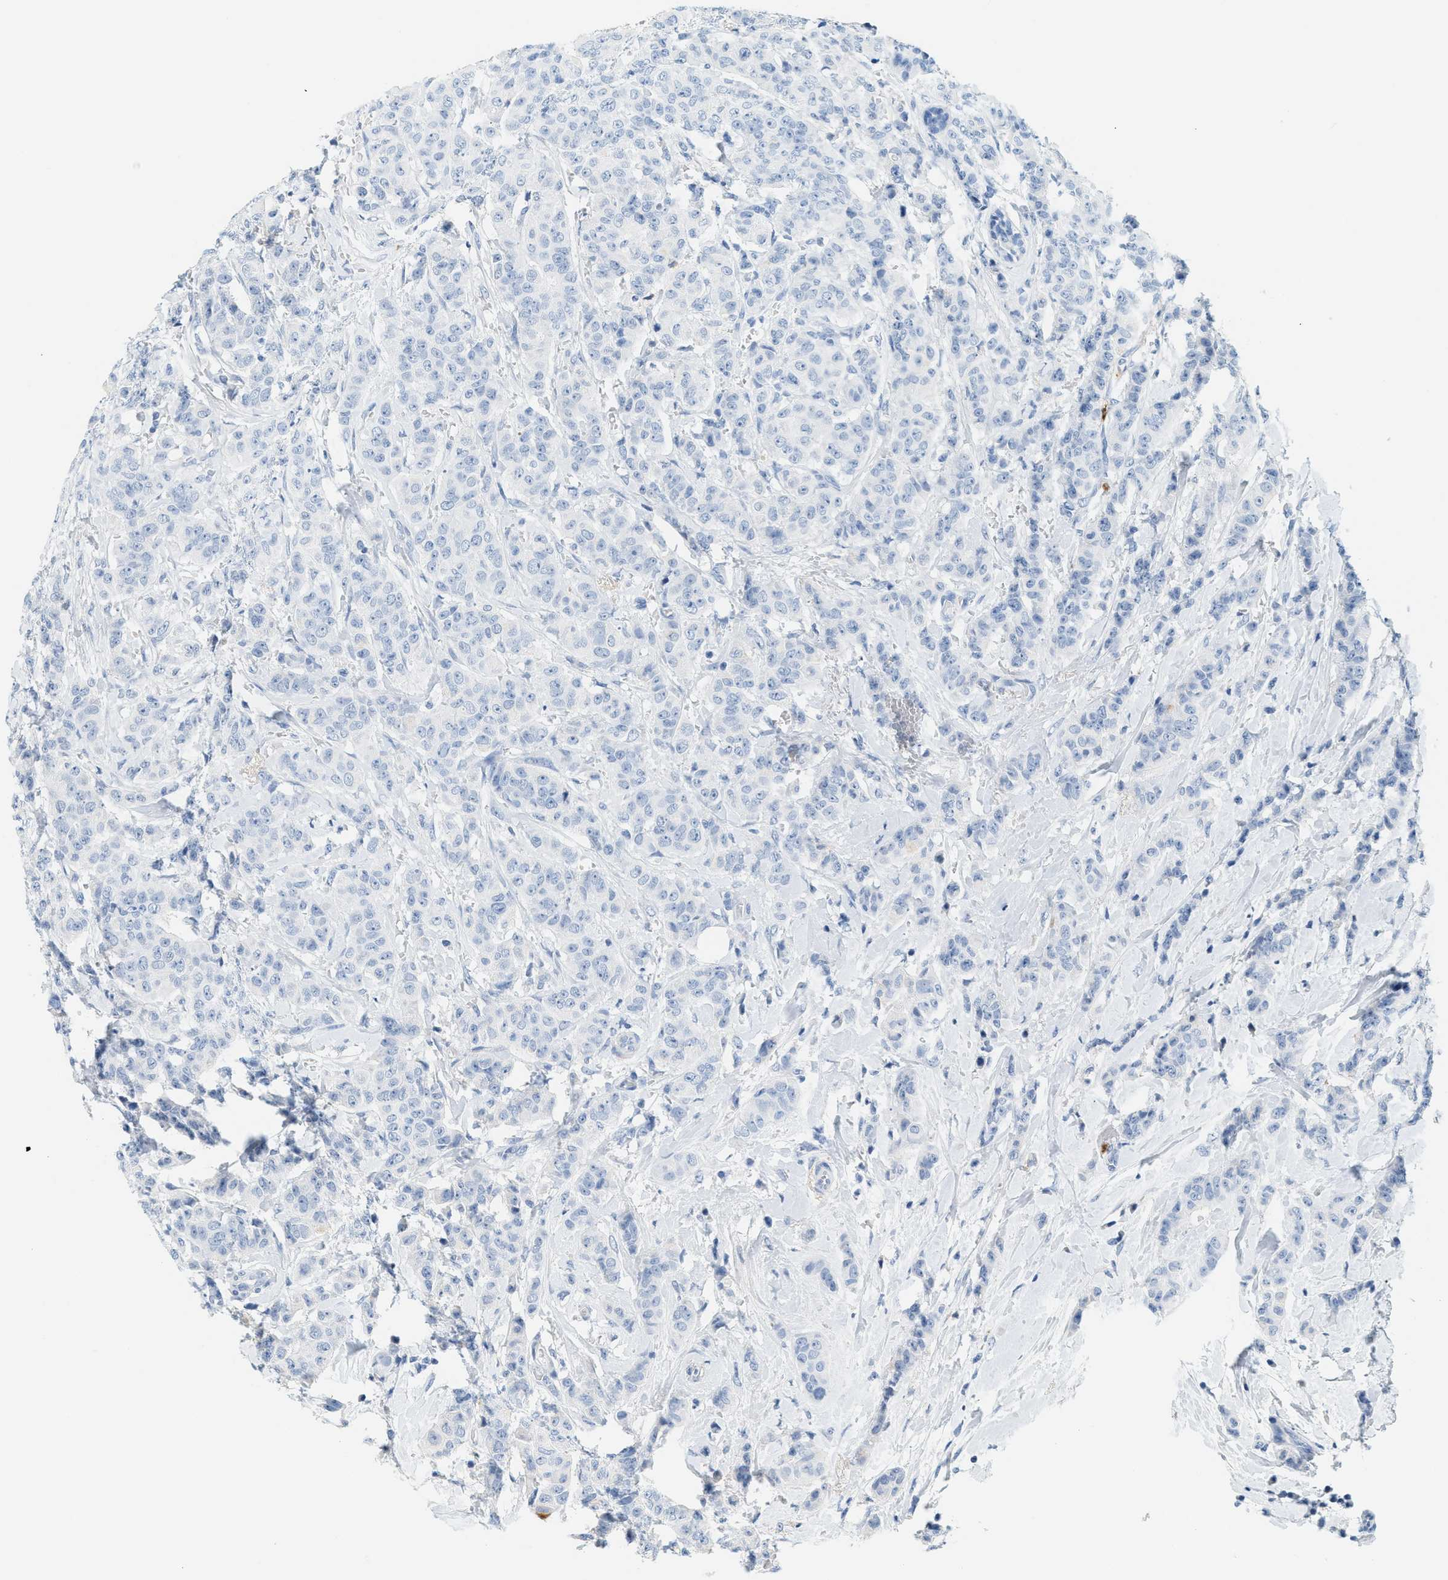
{"staining": {"intensity": "negative", "quantity": "none", "location": "none"}, "tissue": "breast cancer", "cell_type": "Tumor cells", "image_type": "cancer", "snomed": [{"axis": "morphology", "description": "Normal tissue, NOS"}, {"axis": "morphology", "description": "Duct carcinoma"}, {"axis": "topography", "description": "Breast"}], "caption": "DAB immunohistochemical staining of human breast invasive ductal carcinoma shows no significant positivity in tumor cells.", "gene": "LCN2", "patient": {"sex": "female", "age": 40}}